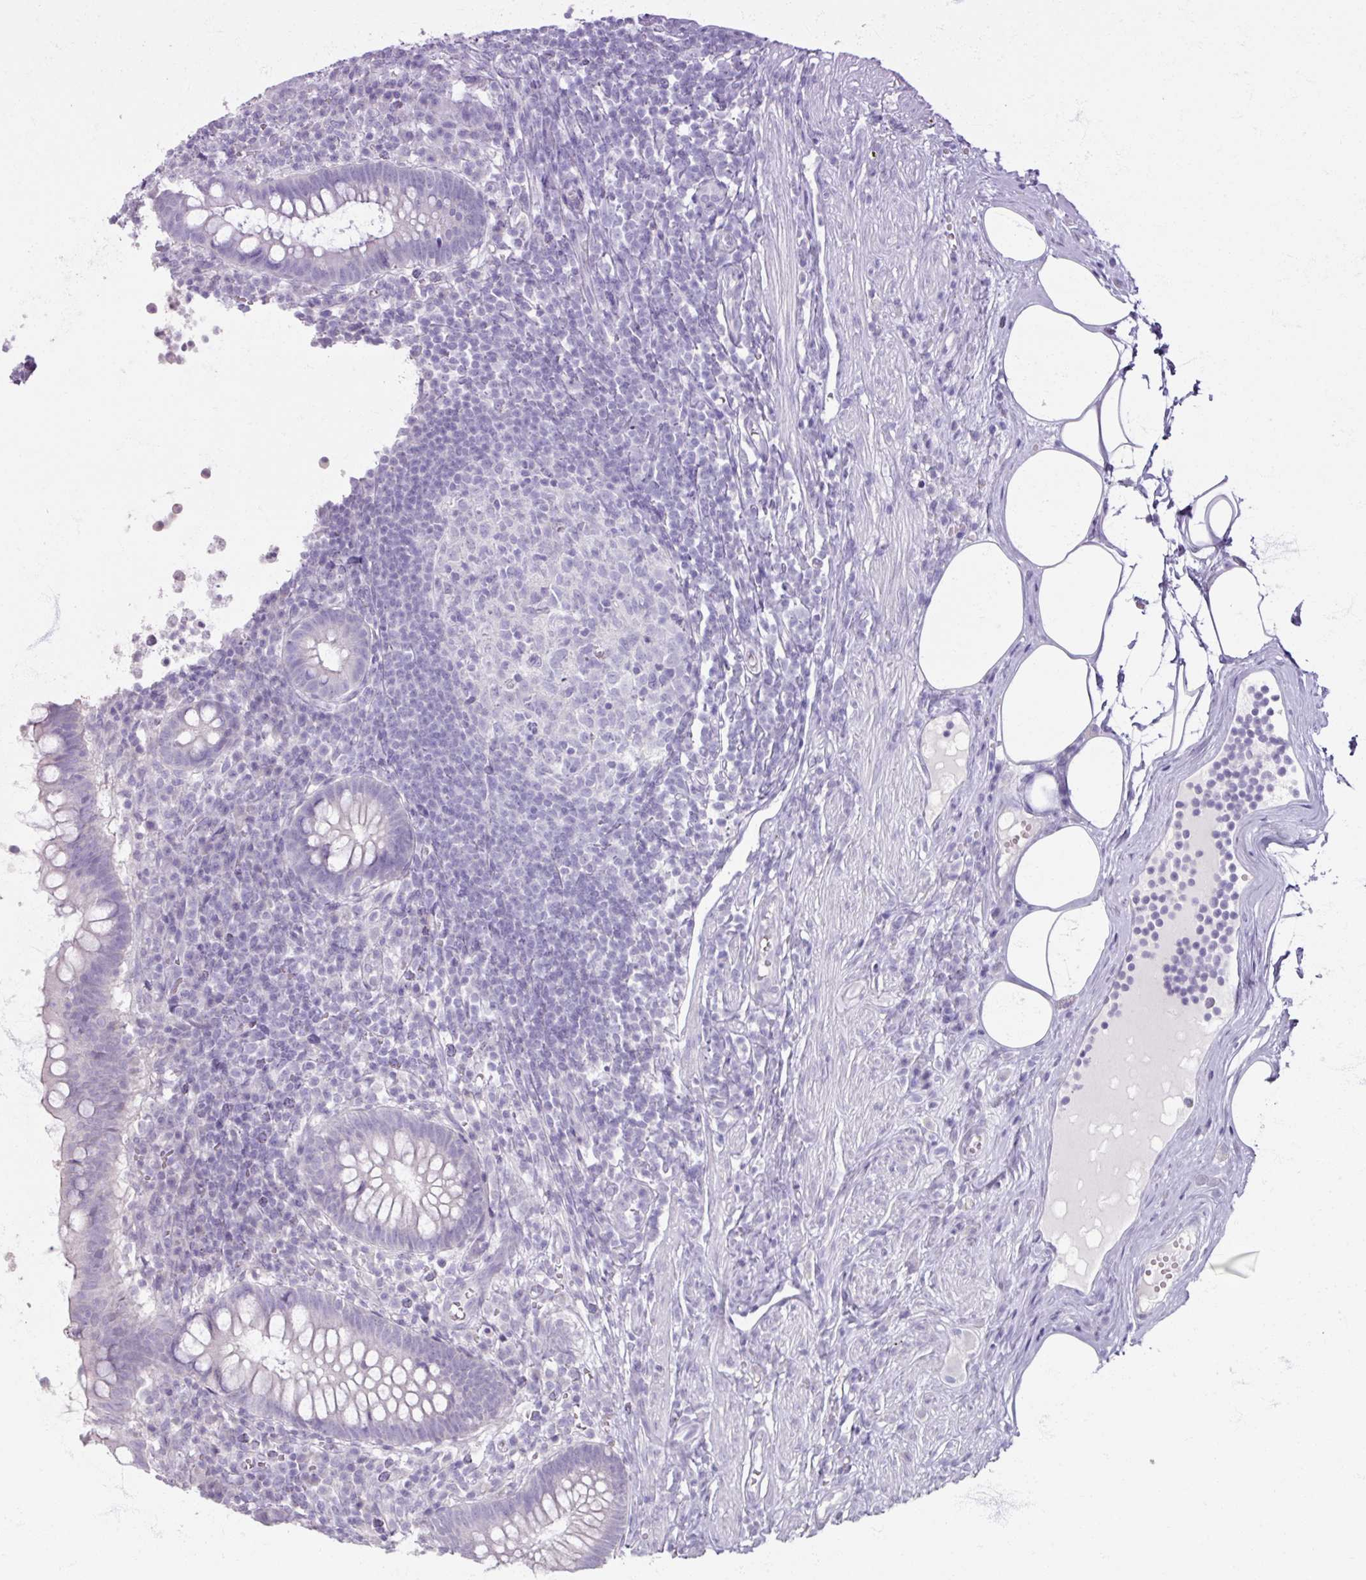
{"staining": {"intensity": "negative", "quantity": "none", "location": "none"}, "tissue": "appendix", "cell_type": "Glandular cells", "image_type": "normal", "snomed": [{"axis": "morphology", "description": "Normal tissue, NOS"}, {"axis": "topography", "description": "Appendix"}], "caption": "This is an immunohistochemistry (IHC) photomicrograph of benign human appendix. There is no staining in glandular cells.", "gene": "TG", "patient": {"sex": "female", "age": 56}}